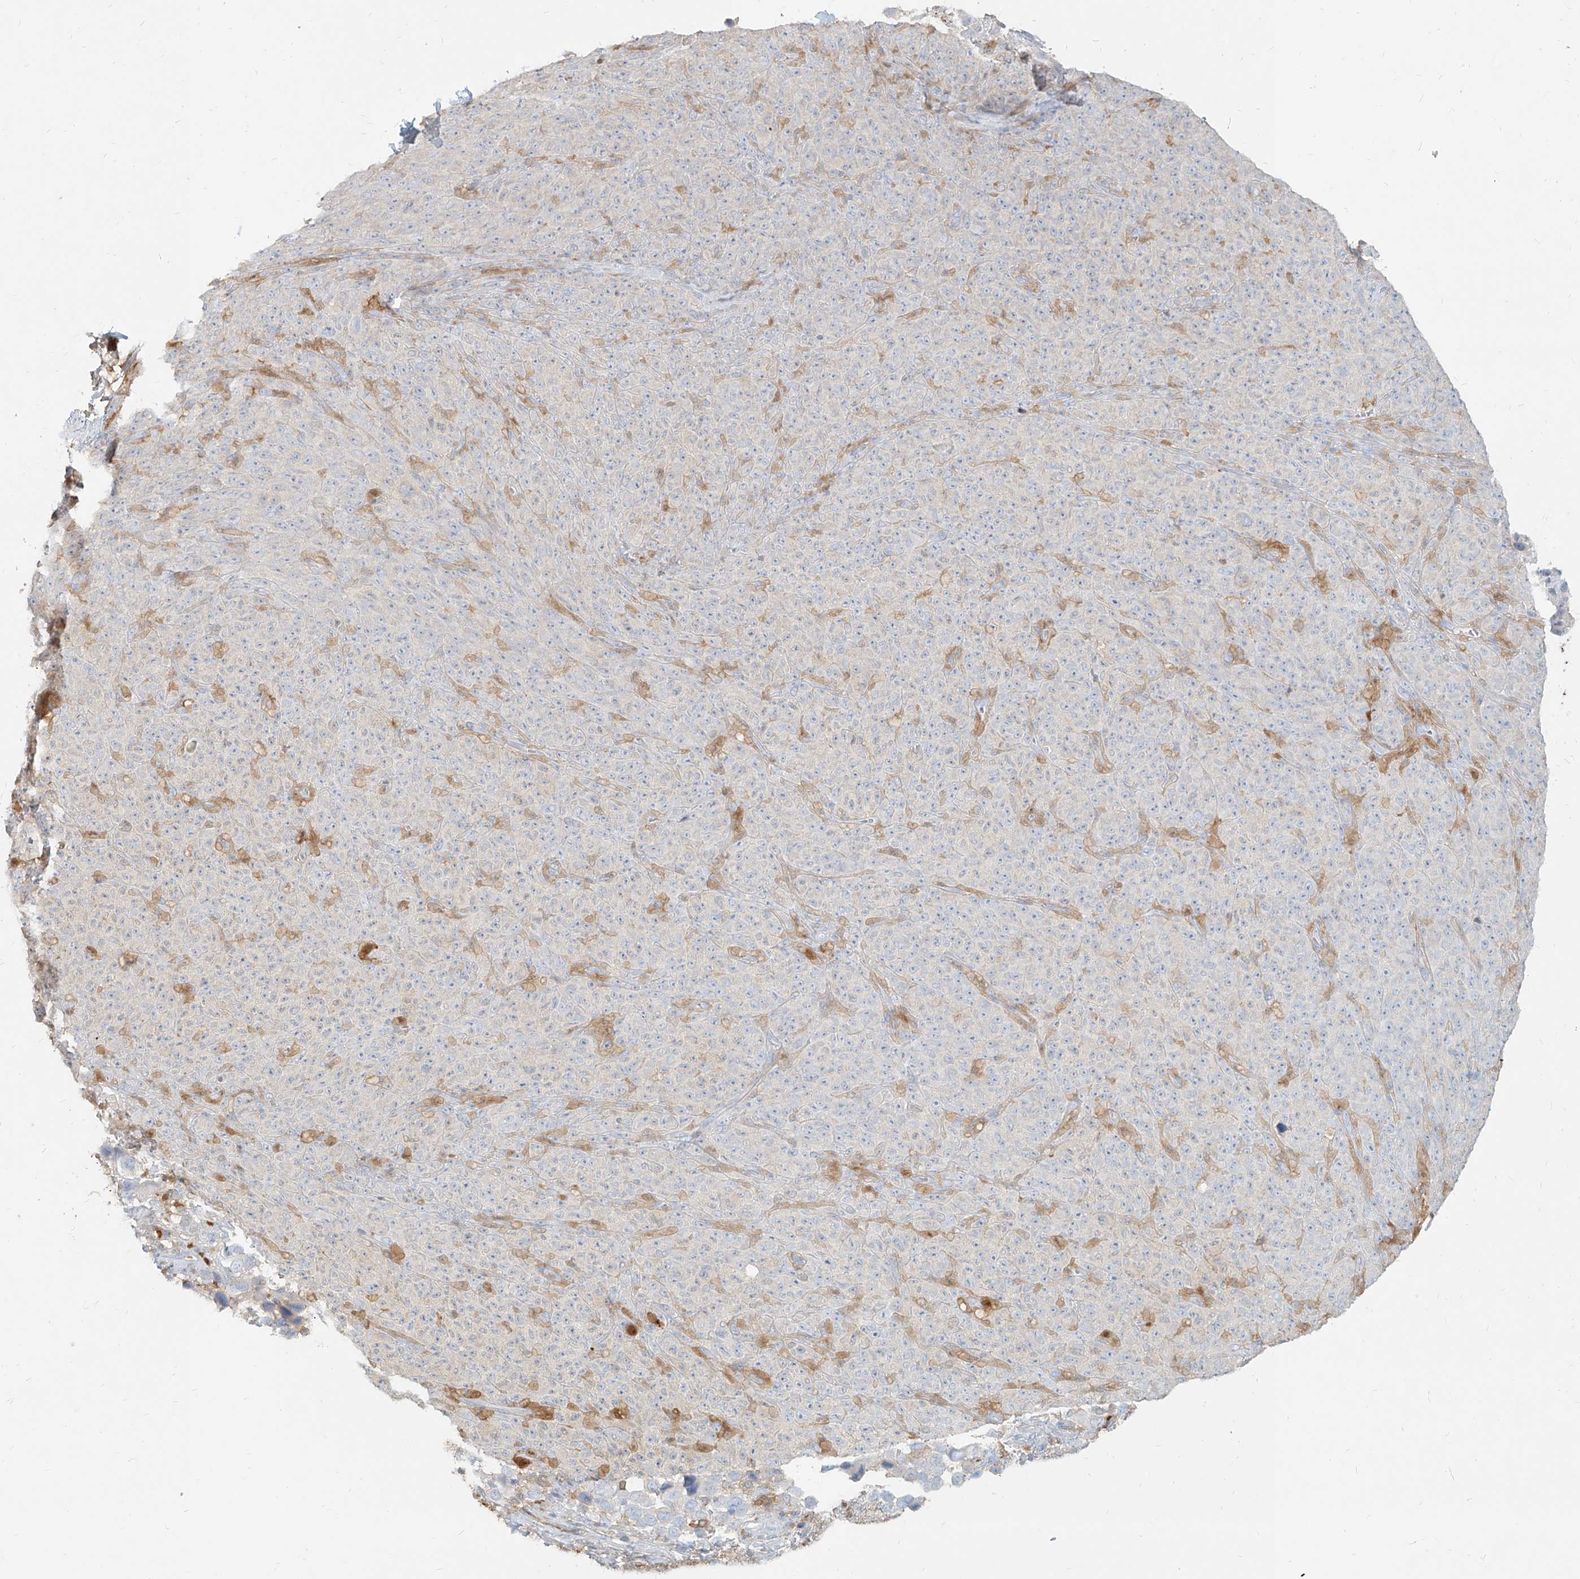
{"staining": {"intensity": "negative", "quantity": "none", "location": "none"}, "tissue": "melanoma", "cell_type": "Tumor cells", "image_type": "cancer", "snomed": [{"axis": "morphology", "description": "Malignant melanoma, NOS"}, {"axis": "topography", "description": "Skin"}], "caption": "Histopathology image shows no significant protein staining in tumor cells of melanoma.", "gene": "PGD", "patient": {"sex": "female", "age": 82}}